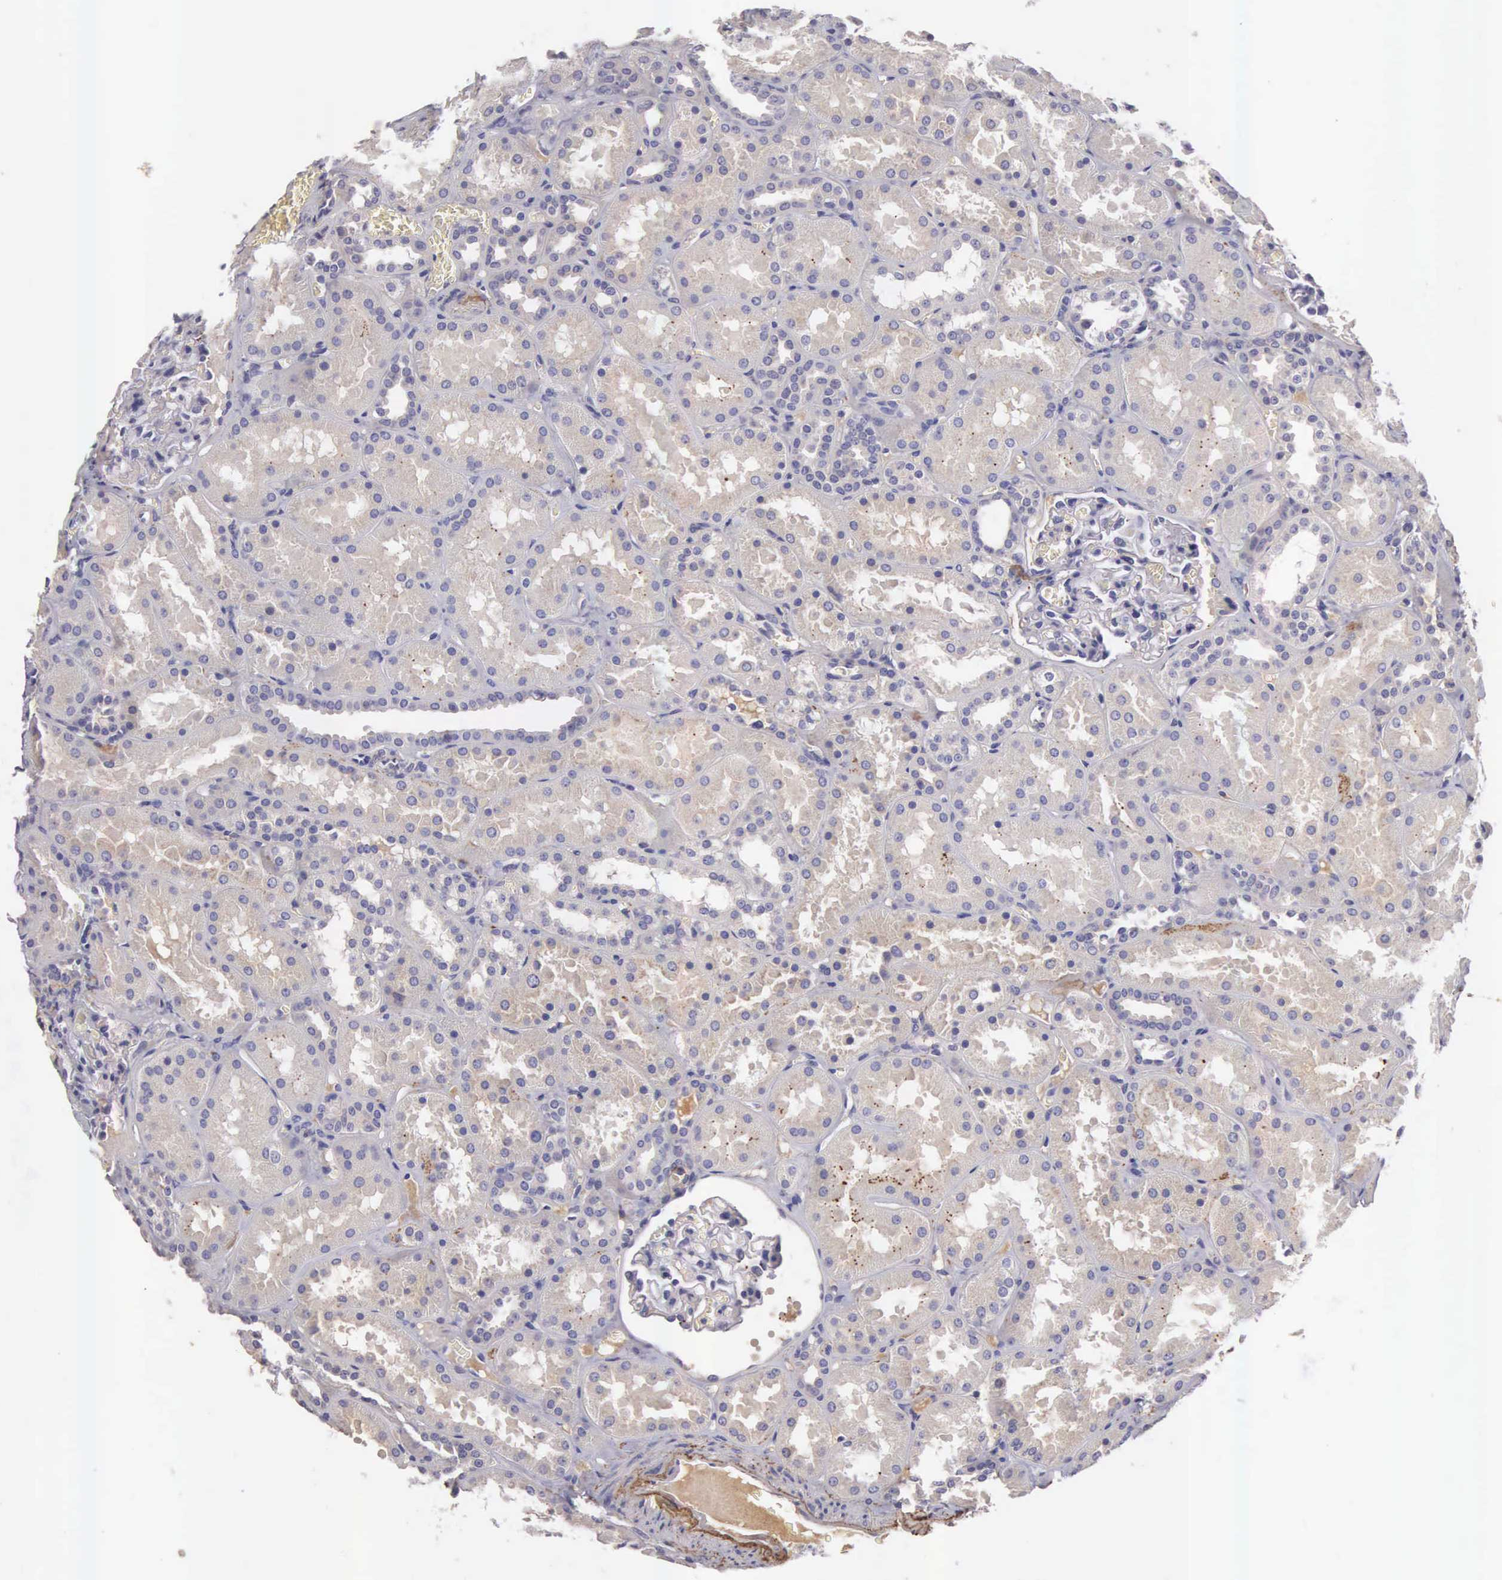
{"staining": {"intensity": "negative", "quantity": "none", "location": "none"}, "tissue": "kidney", "cell_type": "Cells in glomeruli", "image_type": "normal", "snomed": [{"axis": "morphology", "description": "Normal tissue, NOS"}, {"axis": "topography", "description": "Kidney"}], "caption": "Immunohistochemistry of benign human kidney exhibits no staining in cells in glomeruli.", "gene": "CLU", "patient": {"sex": "female", "age": 52}}